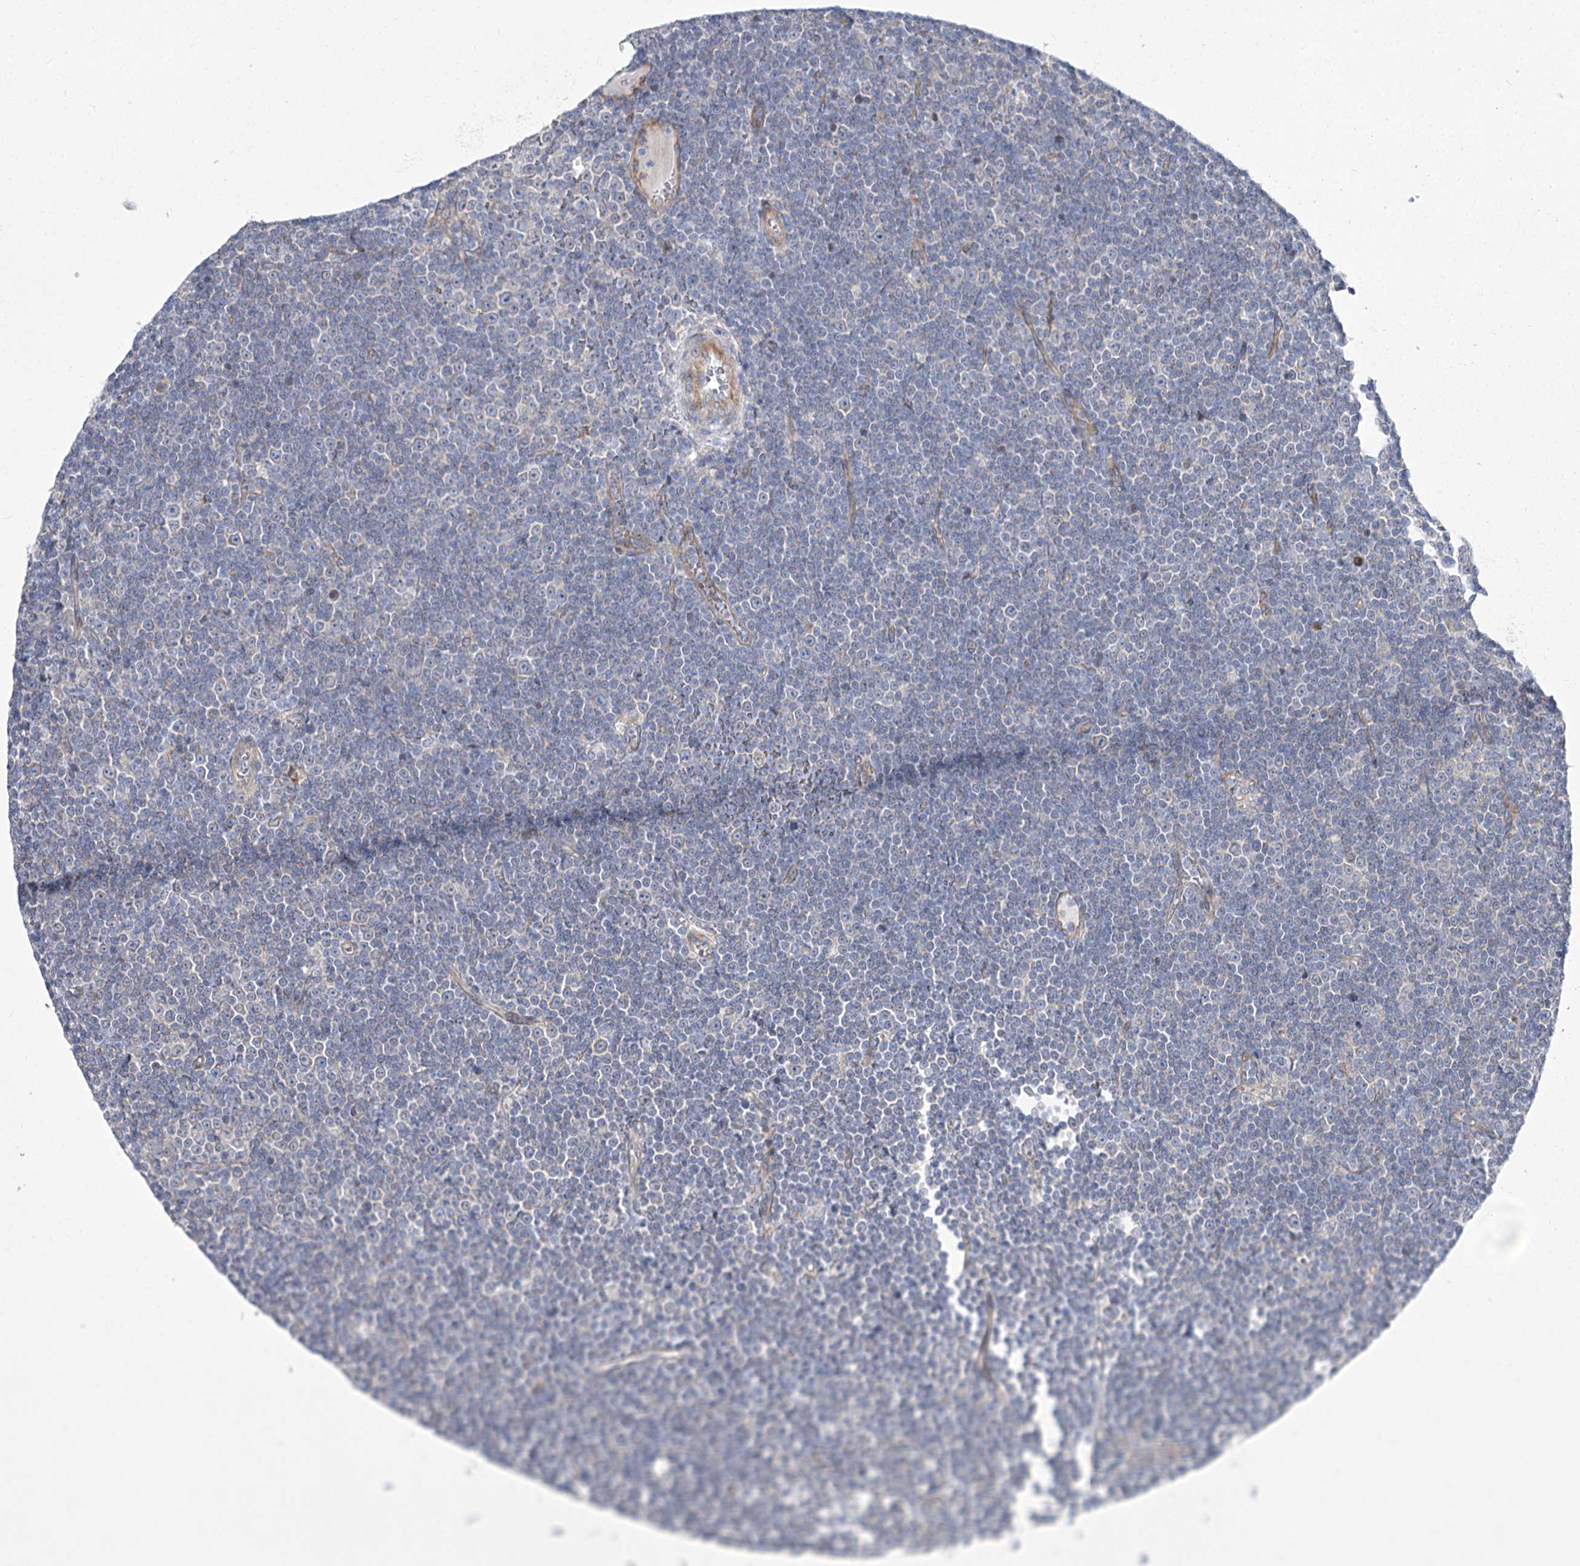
{"staining": {"intensity": "negative", "quantity": "none", "location": "none"}, "tissue": "lymphoma", "cell_type": "Tumor cells", "image_type": "cancer", "snomed": [{"axis": "morphology", "description": "Malignant lymphoma, non-Hodgkin's type, Low grade"}, {"axis": "topography", "description": "Lymph node"}], "caption": "The image exhibits no significant staining in tumor cells of lymphoma. Nuclei are stained in blue.", "gene": "ARHGAP32", "patient": {"sex": "female", "age": 67}}